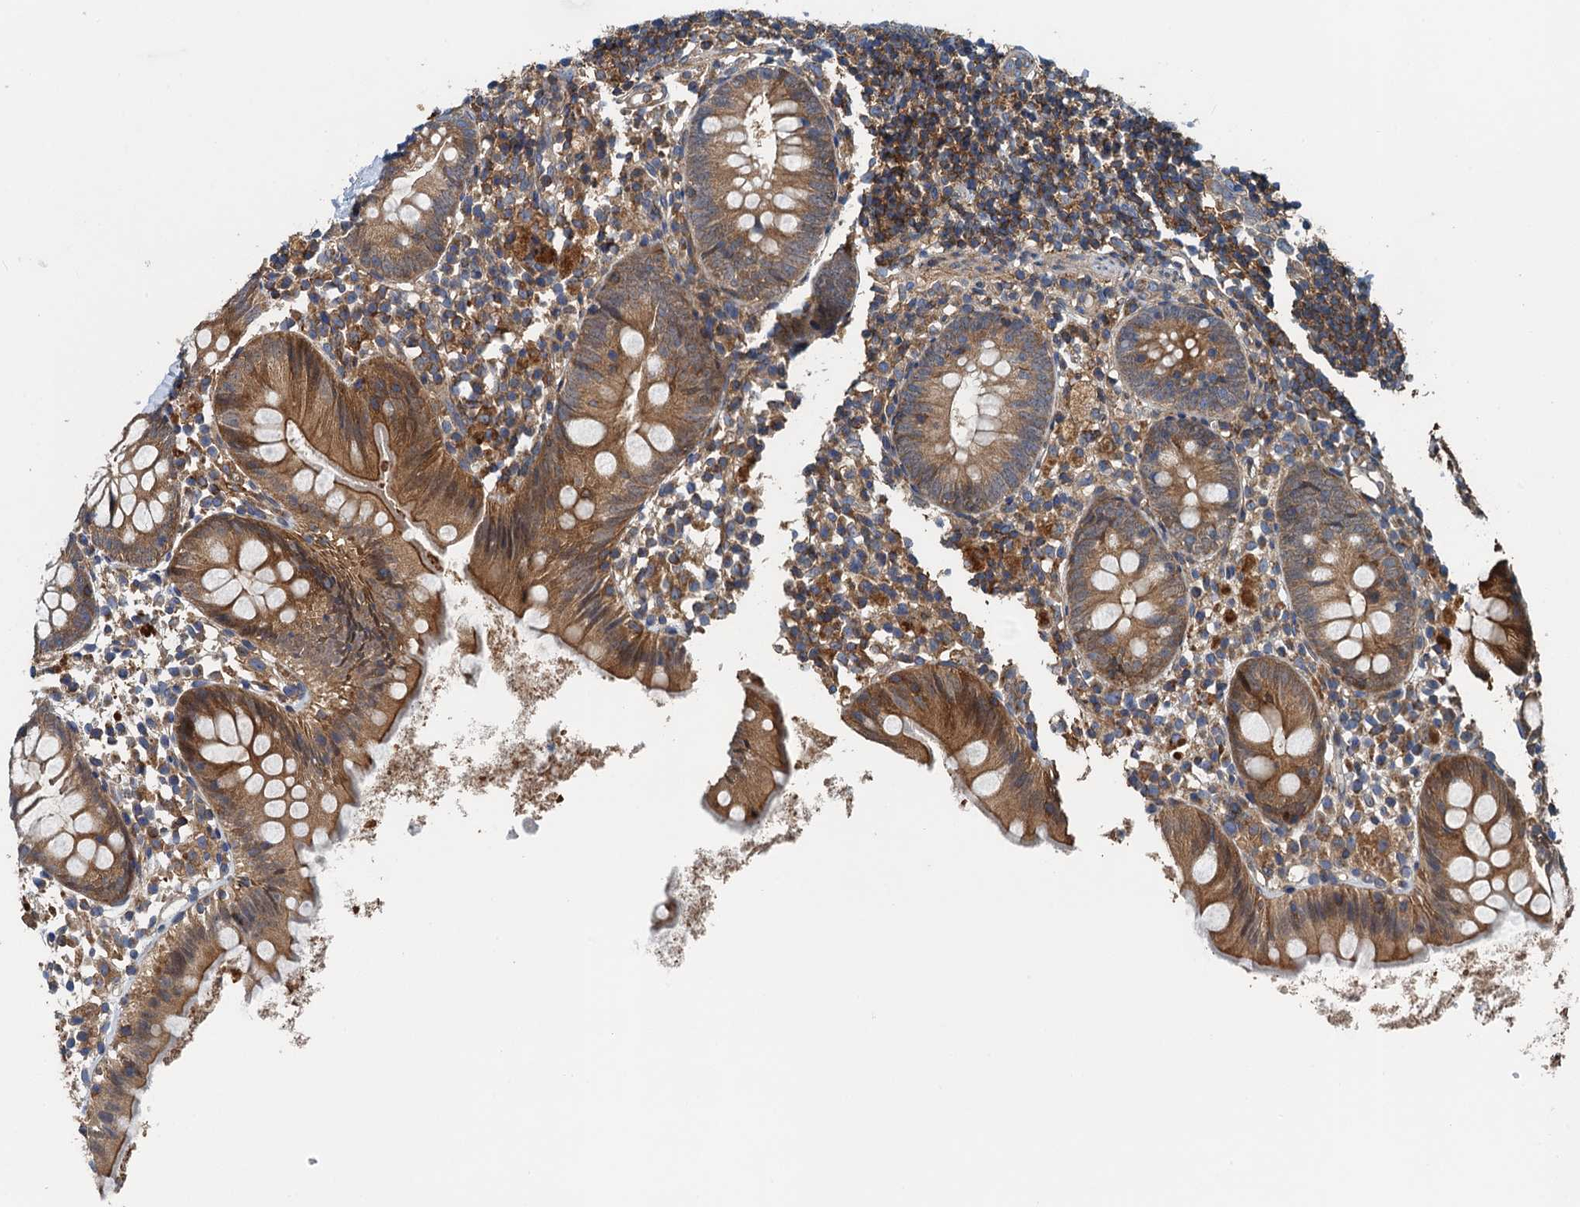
{"staining": {"intensity": "moderate", "quantity": ">75%", "location": "cytoplasmic/membranous"}, "tissue": "appendix", "cell_type": "Glandular cells", "image_type": "normal", "snomed": [{"axis": "morphology", "description": "Normal tissue, NOS"}, {"axis": "topography", "description": "Appendix"}], "caption": "Immunohistochemistry micrograph of benign appendix: human appendix stained using IHC exhibits medium levels of moderate protein expression localized specifically in the cytoplasmic/membranous of glandular cells, appearing as a cytoplasmic/membranous brown color.", "gene": "PPP1R14D", "patient": {"sex": "female", "age": 20}}